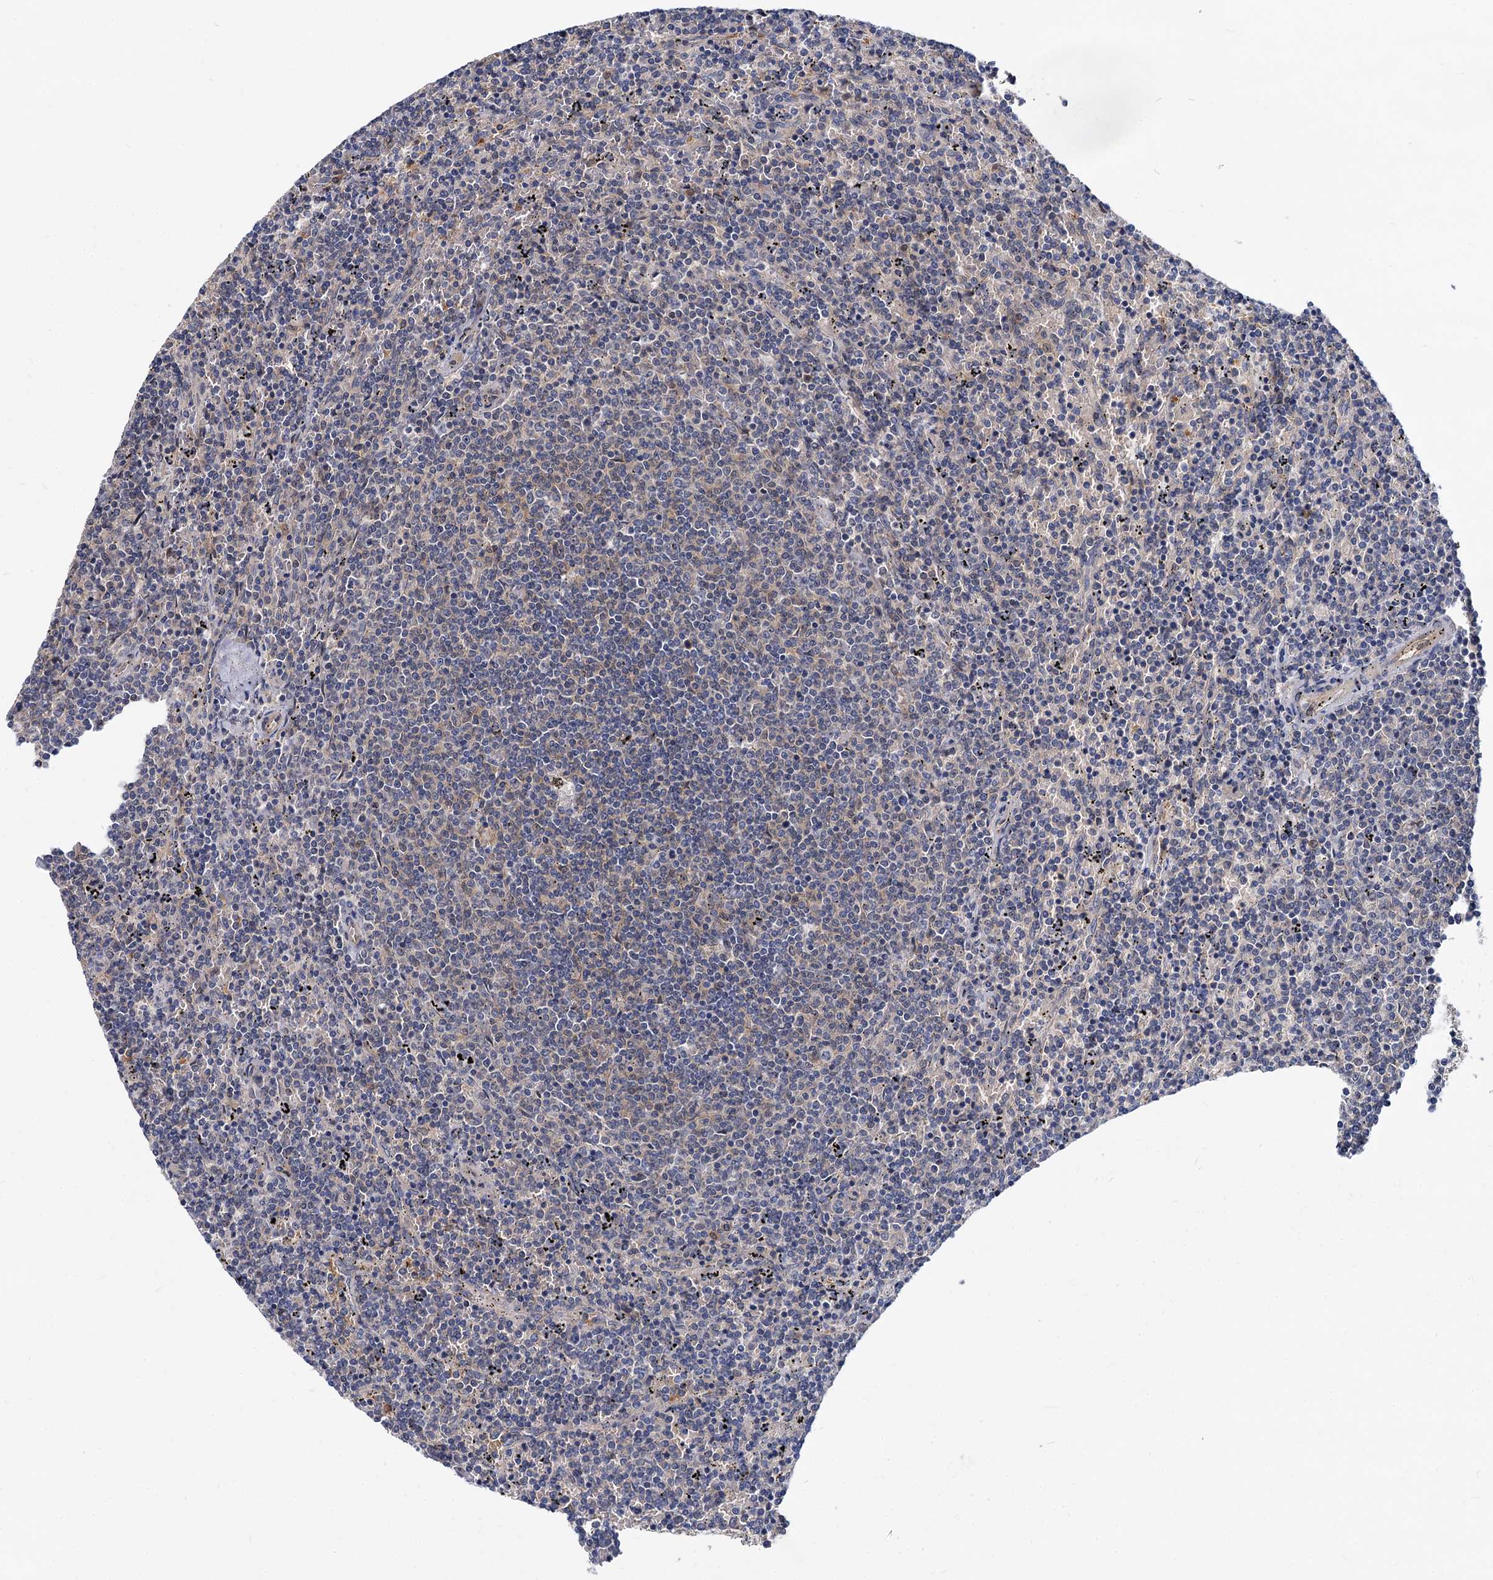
{"staining": {"intensity": "negative", "quantity": "none", "location": "none"}, "tissue": "lymphoma", "cell_type": "Tumor cells", "image_type": "cancer", "snomed": [{"axis": "morphology", "description": "Malignant lymphoma, non-Hodgkin's type, Low grade"}, {"axis": "topography", "description": "Spleen"}], "caption": "Malignant lymphoma, non-Hodgkin's type (low-grade) was stained to show a protein in brown. There is no significant staining in tumor cells.", "gene": "SNX15", "patient": {"sex": "female", "age": 50}}